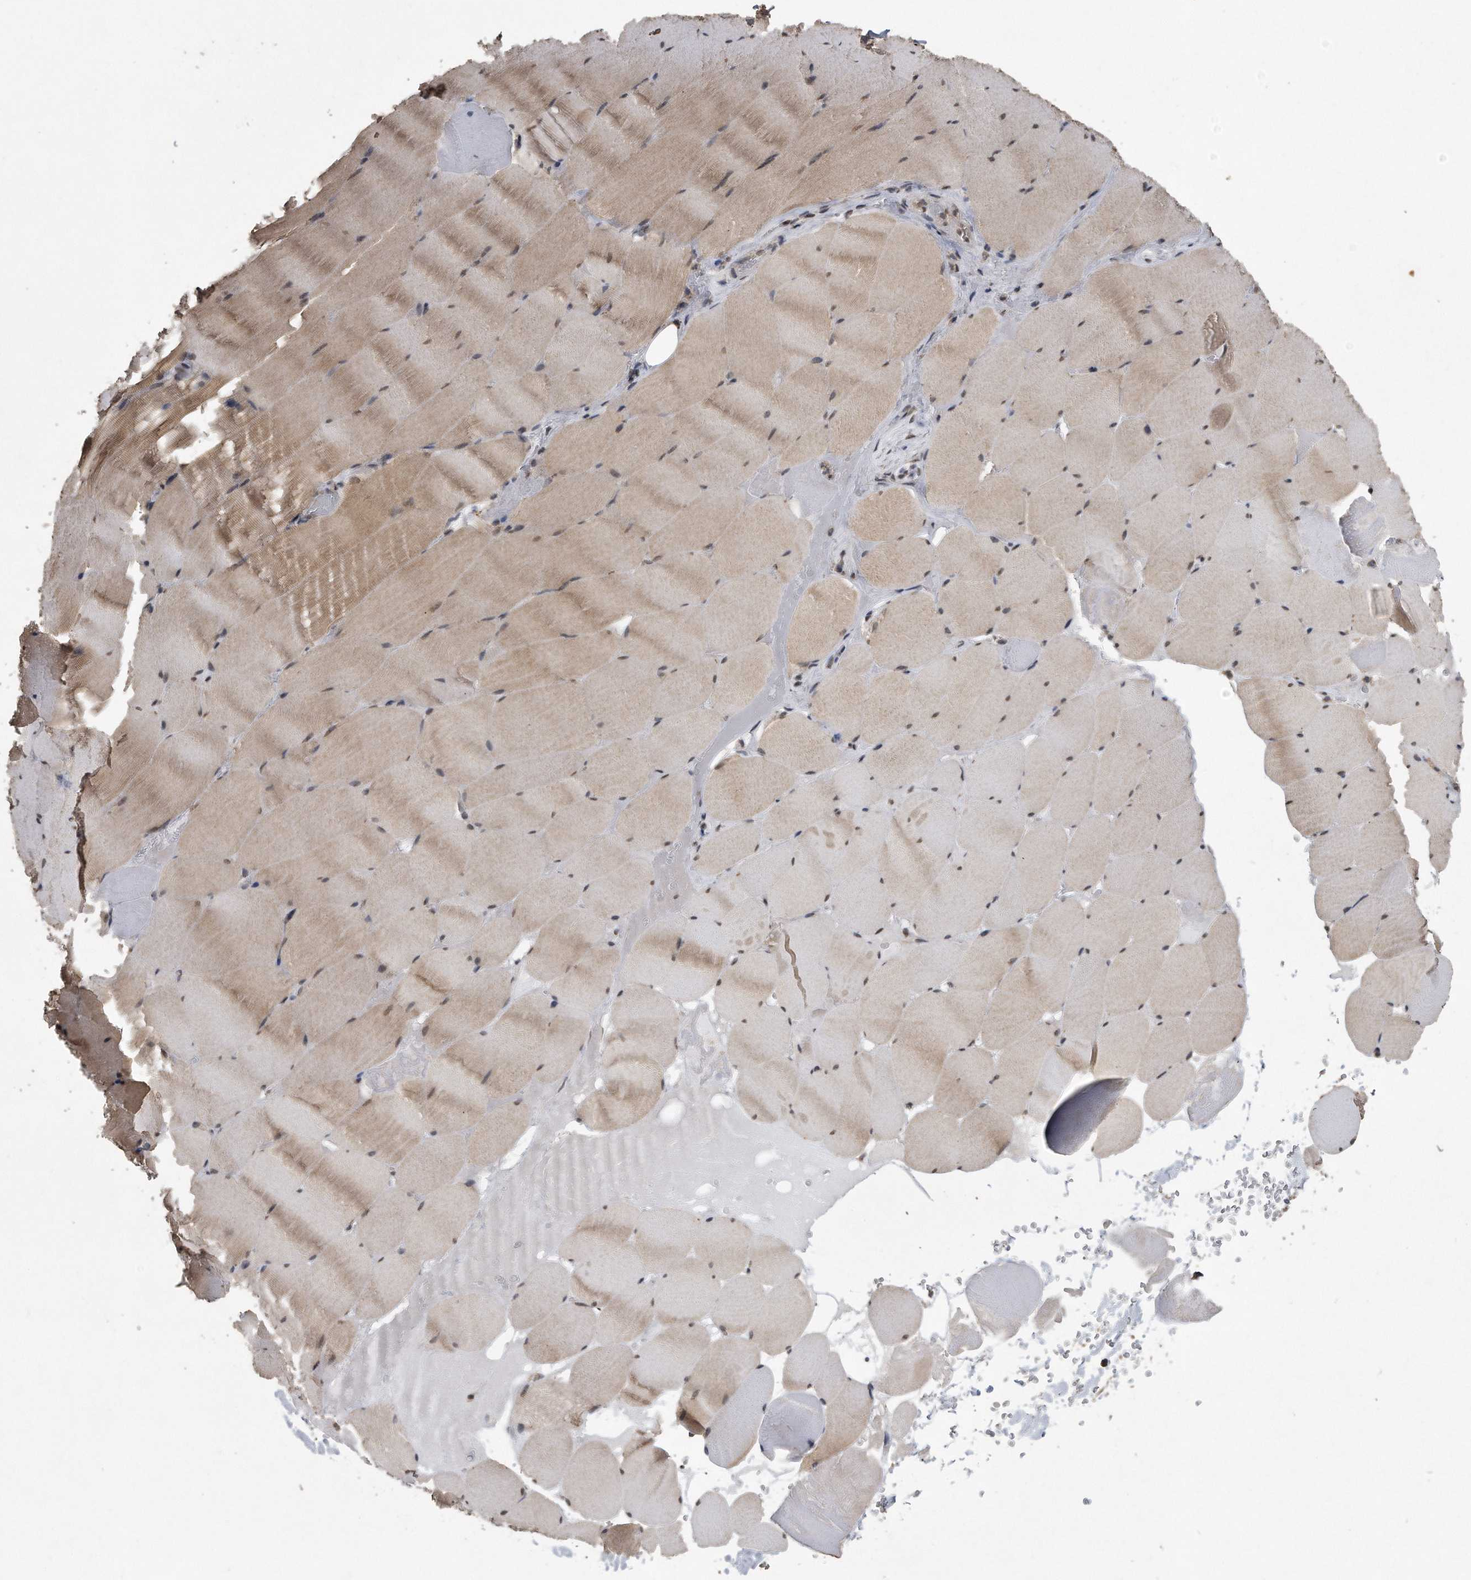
{"staining": {"intensity": "weak", "quantity": "25%-75%", "location": "cytoplasmic/membranous,nuclear"}, "tissue": "skeletal muscle", "cell_type": "Myocytes", "image_type": "normal", "snomed": [{"axis": "morphology", "description": "Normal tissue, NOS"}, {"axis": "topography", "description": "Skeletal muscle"}], "caption": "IHC of normal skeletal muscle demonstrates low levels of weak cytoplasmic/membranous,nuclear positivity in approximately 25%-75% of myocytes. (DAB (3,3'-diaminobenzidine) IHC, brown staining for protein, blue staining for nuclei).", "gene": "CRYZL1", "patient": {"sex": "male", "age": 62}}